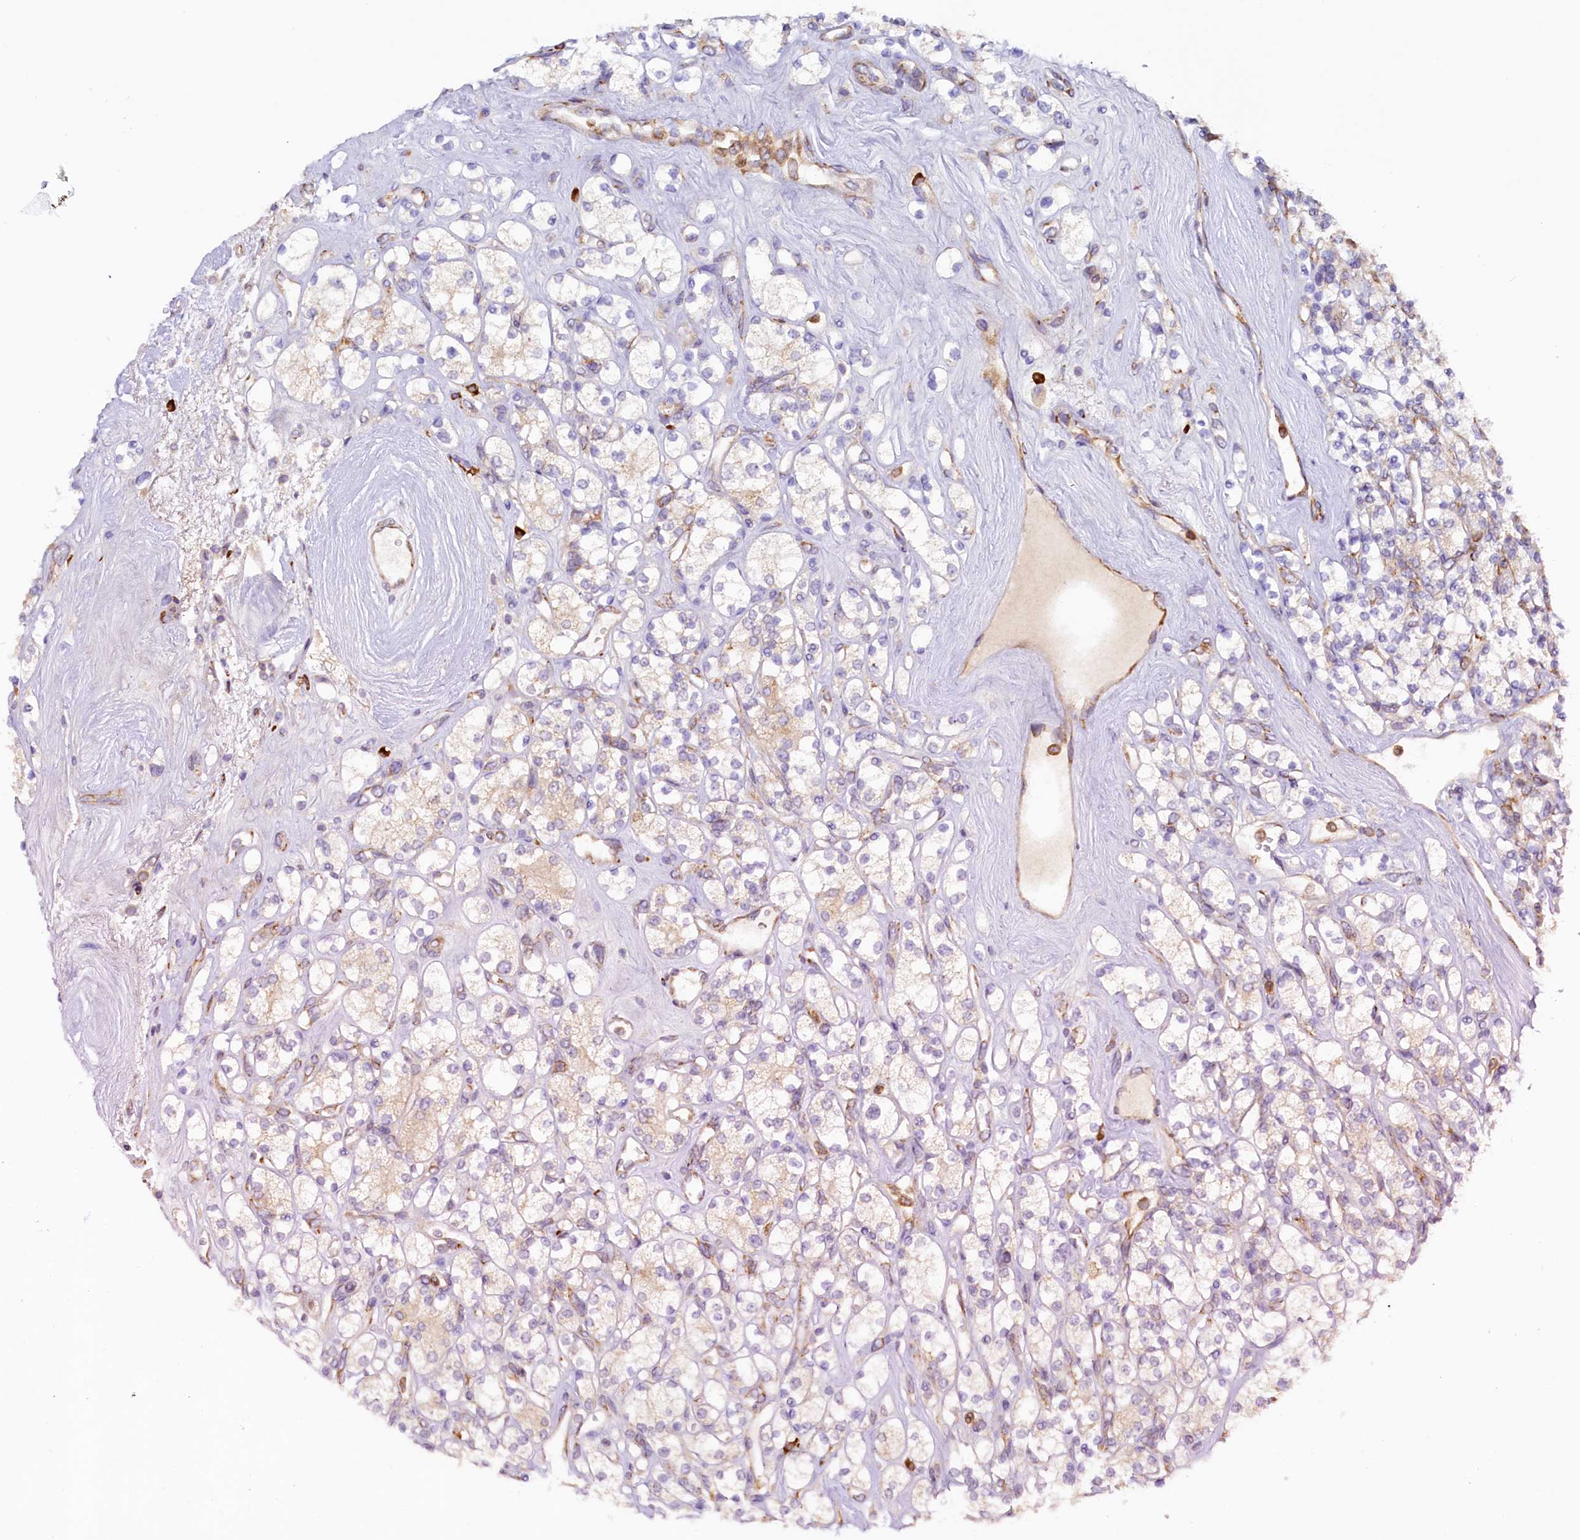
{"staining": {"intensity": "weak", "quantity": "25%-75%", "location": "cytoplasmic/membranous"}, "tissue": "renal cancer", "cell_type": "Tumor cells", "image_type": "cancer", "snomed": [{"axis": "morphology", "description": "Adenocarcinoma, NOS"}, {"axis": "topography", "description": "Kidney"}], "caption": "The histopathology image demonstrates a brown stain indicating the presence of a protein in the cytoplasmic/membranous of tumor cells in renal cancer (adenocarcinoma).", "gene": "SSC5D", "patient": {"sex": "male", "age": 77}}